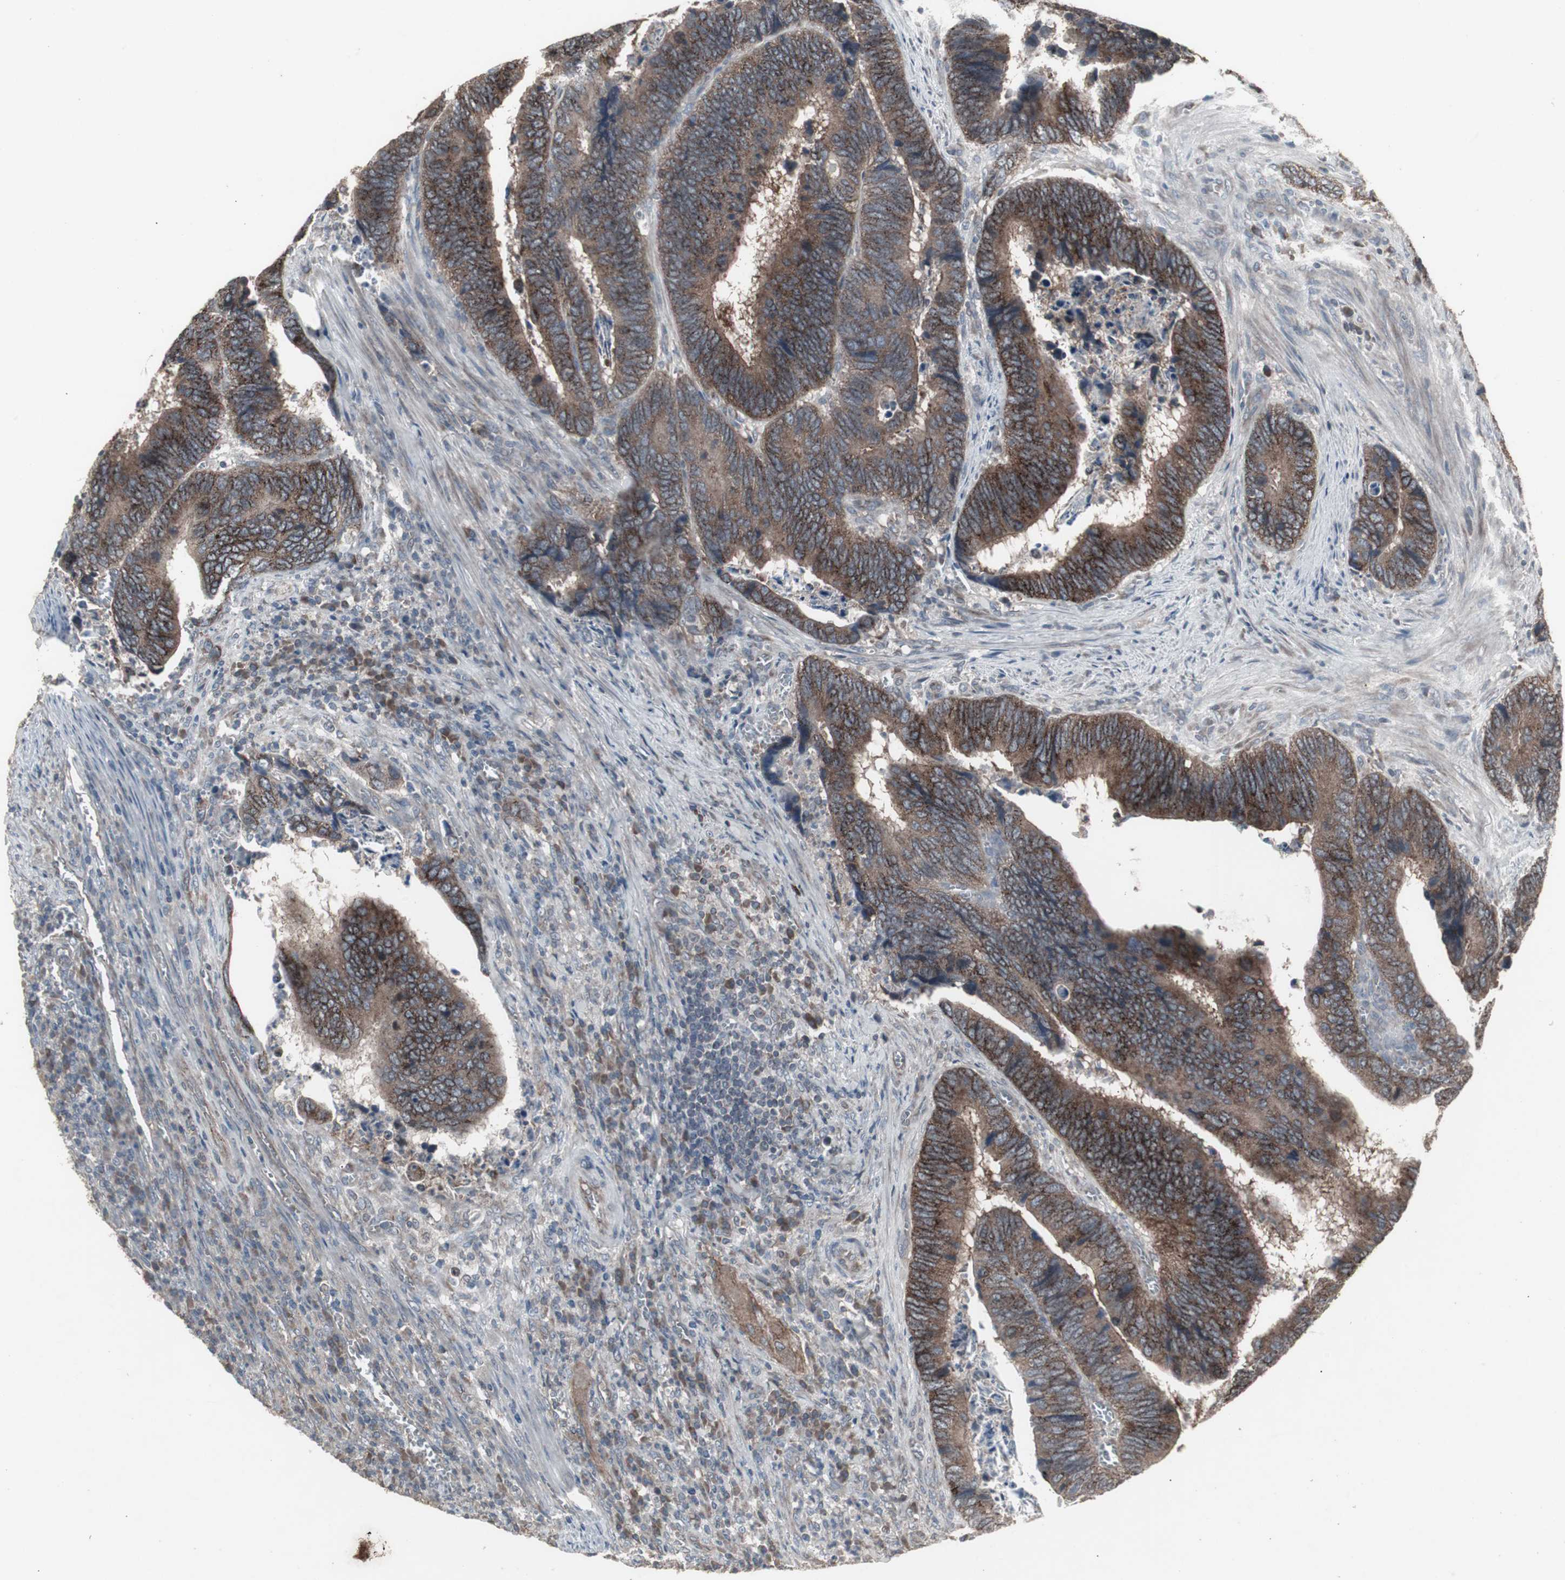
{"staining": {"intensity": "moderate", "quantity": ">75%", "location": "cytoplasmic/membranous"}, "tissue": "colorectal cancer", "cell_type": "Tumor cells", "image_type": "cancer", "snomed": [{"axis": "morphology", "description": "Adenocarcinoma, NOS"}, {"axis": "topography", "description": "Colon"}], "caption": "Brown immunohistochemical staining in colorectal cancer (adenocarcinoma) demonstrates moderate cytoplasmic/membranous staining in about >75% of tumor cells.", "gene": "SSTR2", "patient": {"sex": "male", "age": 72}}